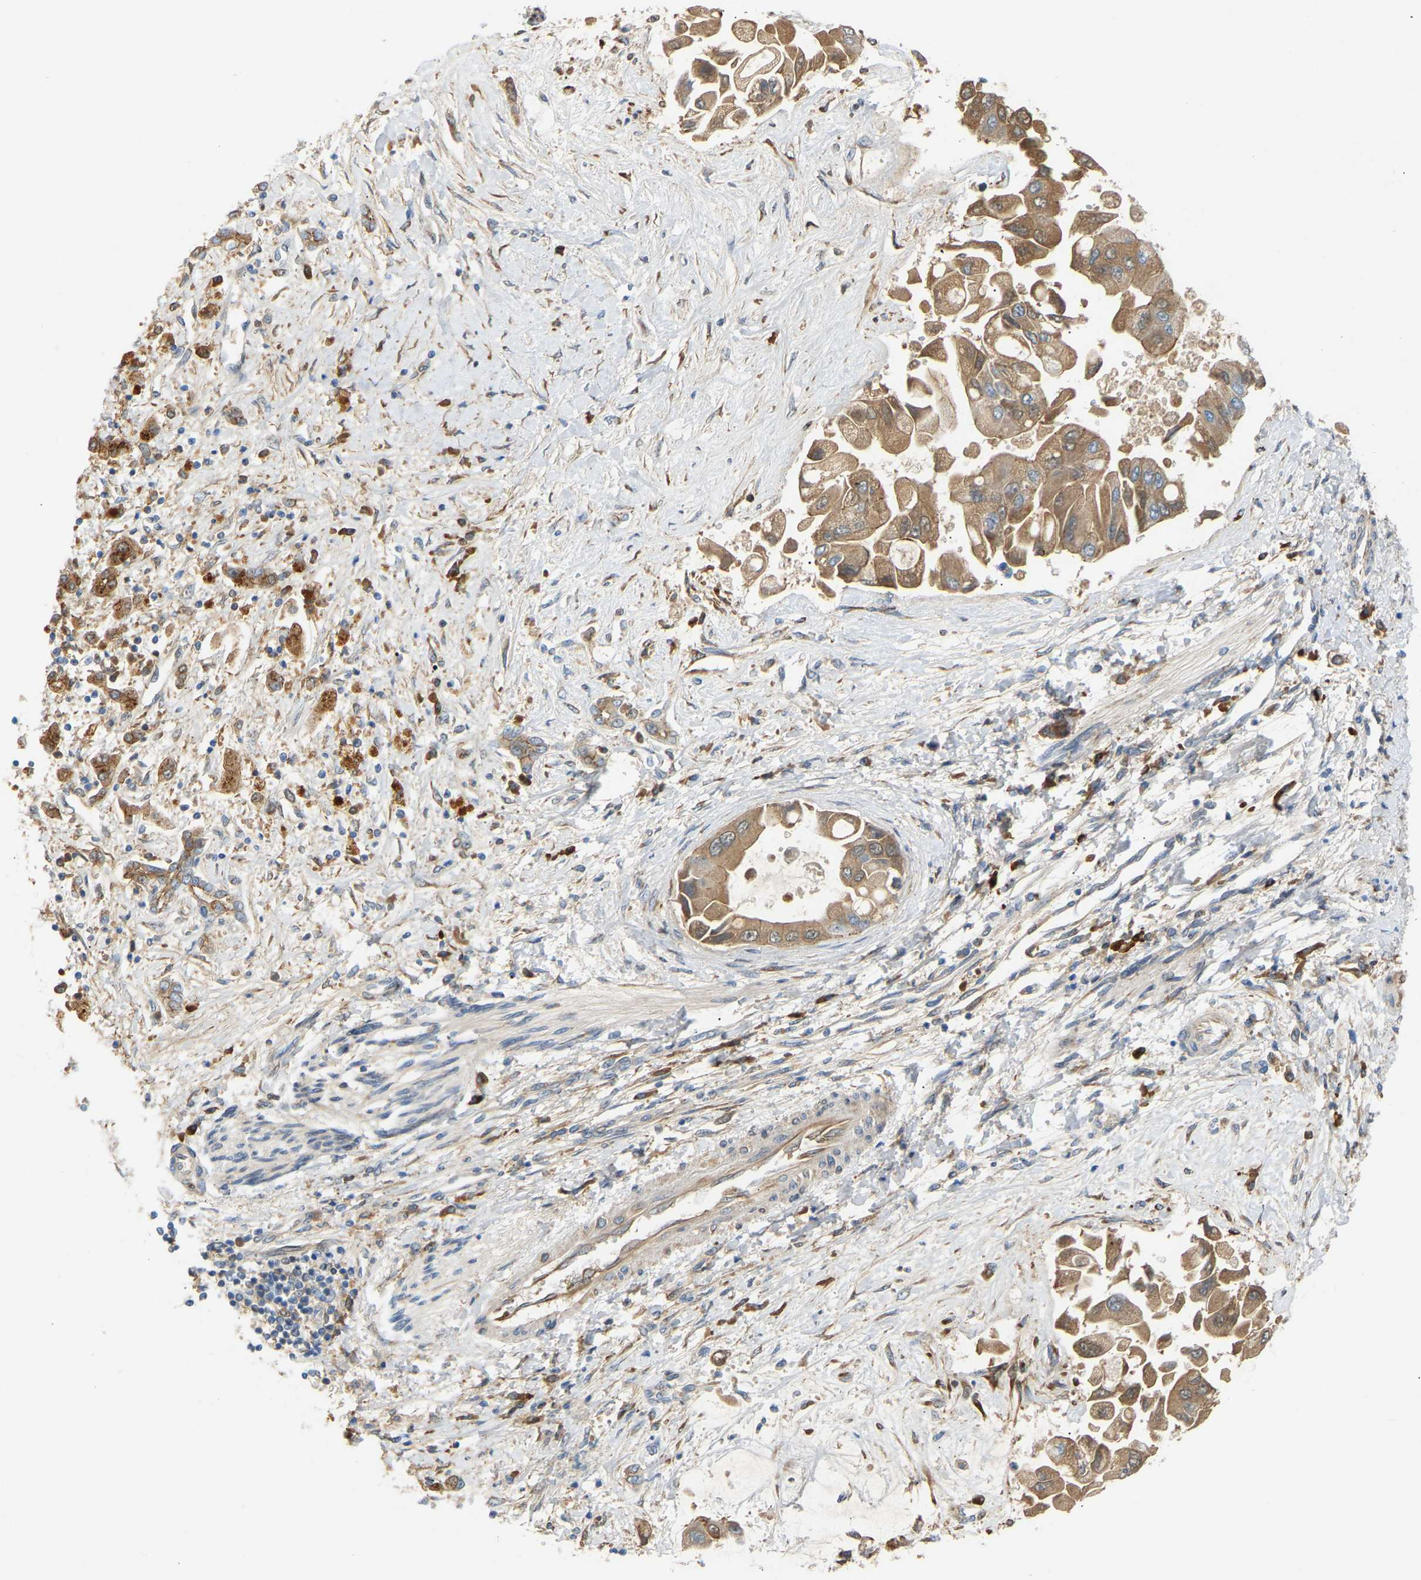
{"staining": {"intensity": "moderate", "quantity": ">75%", "location": "cytoplasmic/membranous"}, "tissue": "liver cancer", "cell_type": "Tumor cells", "image_type": "cancer", "snomed": [{"axis": "morphology", "description": "Cholangiocarcinoma"}, {"axis": "topography", "description": "Liver"}], "caption": "The image reveals immunohistochemical staining of liver cancer. There is moderate cytoplasmic/membranous positivity is identified in approximately >75% of tumor cells.", "gene": "PTCD1", "patient": {"sex": "male", "age": 50}}